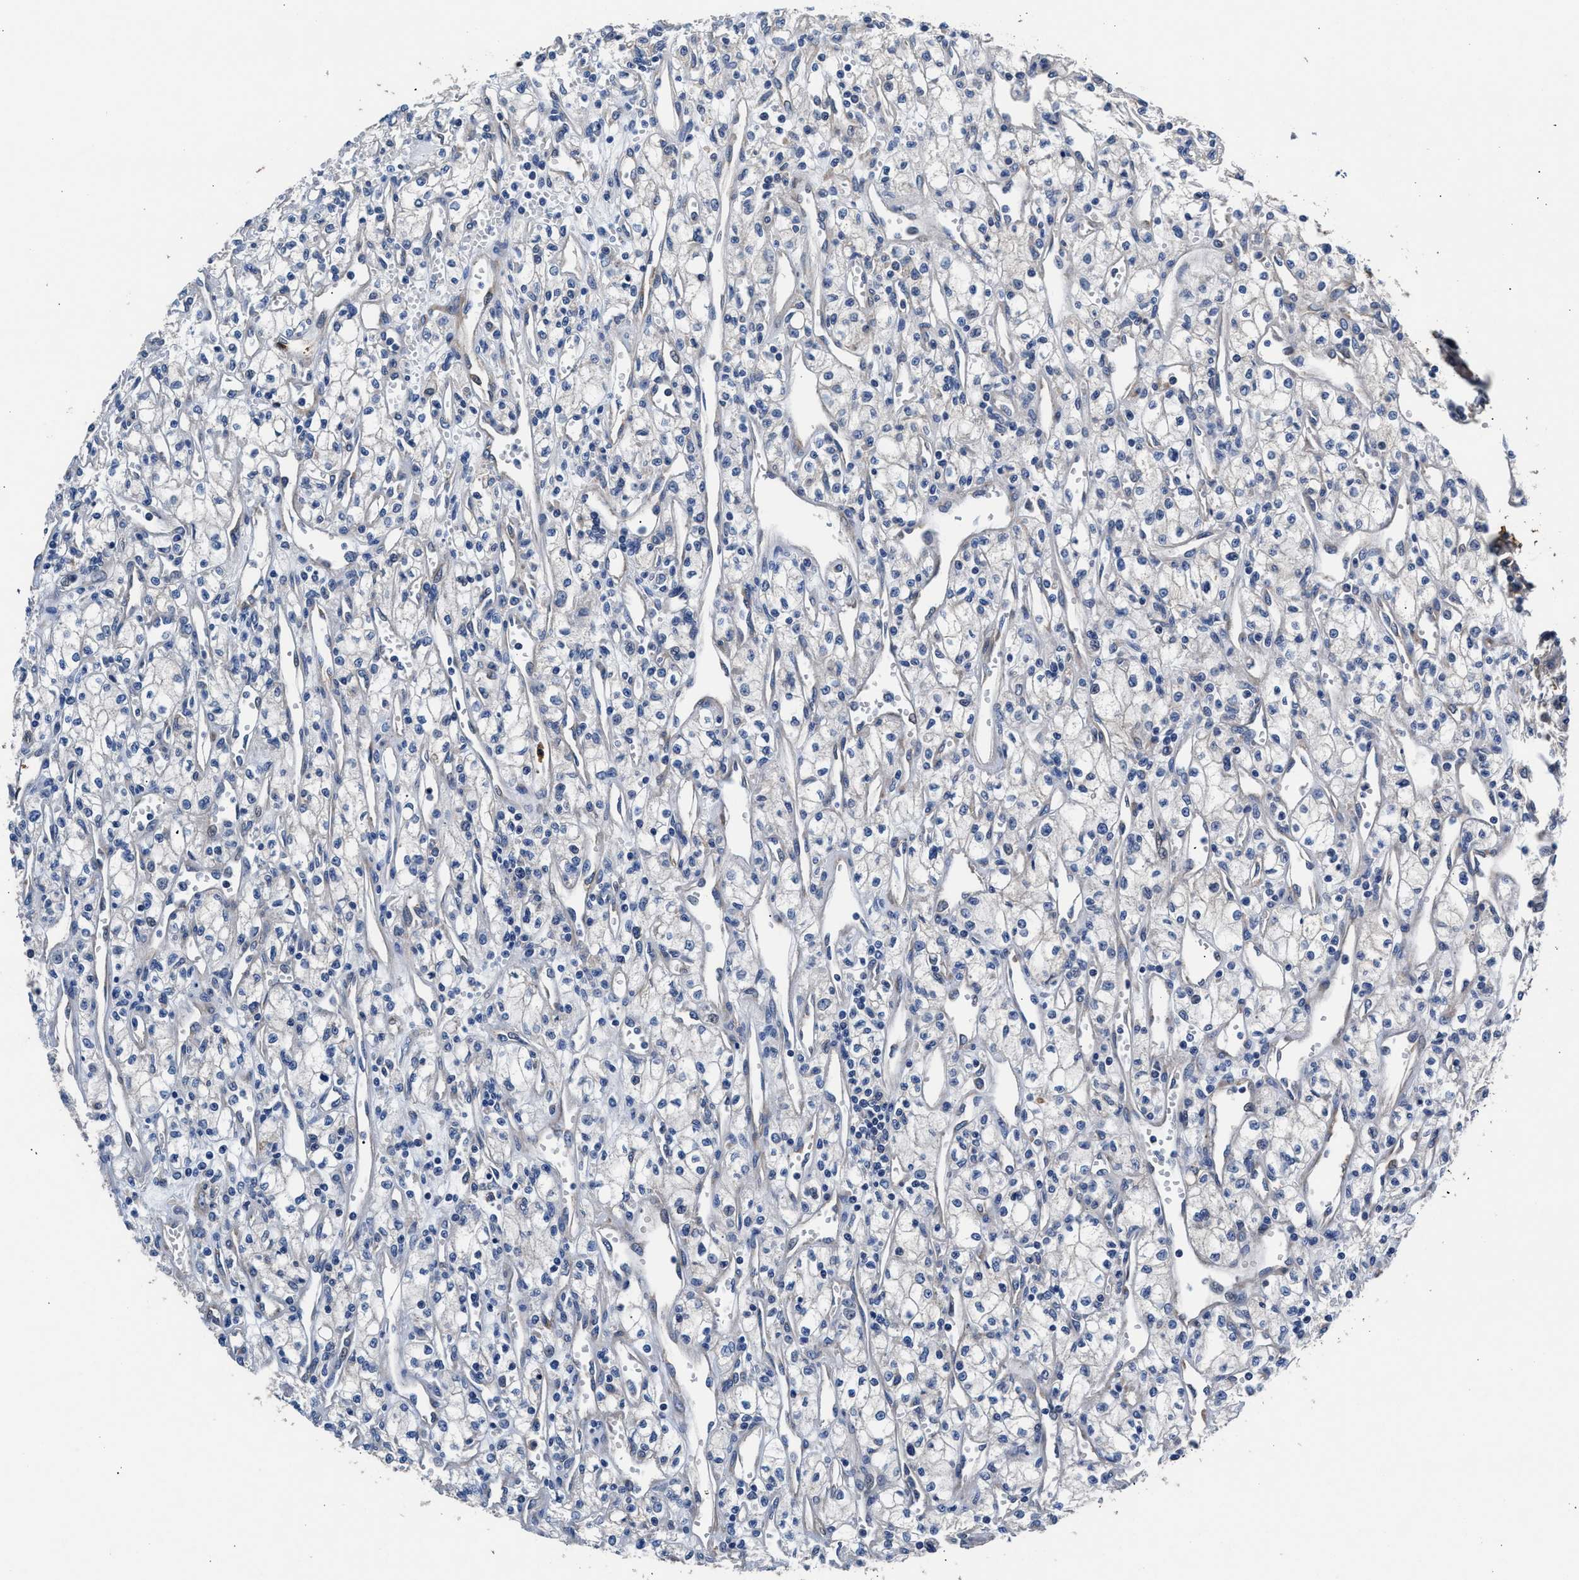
{"staining": {"intensity": "negative", "quantity": "none", "location": "none"}, "tissue": "renal cancer", "cell_type": "Tumor cells", "image_type": "cancer", "snomed": [{"axis": "morphology", "description": "Adenocarcinoma, NOS"}, {"axis": "topography", "description": "Kidney"}], "caption": "Tumor cells show no significant staining in renal cancer (adenocarcinoma).", "gene": "SH3GL1", "patient": {"sex": "male", "age": 59}}